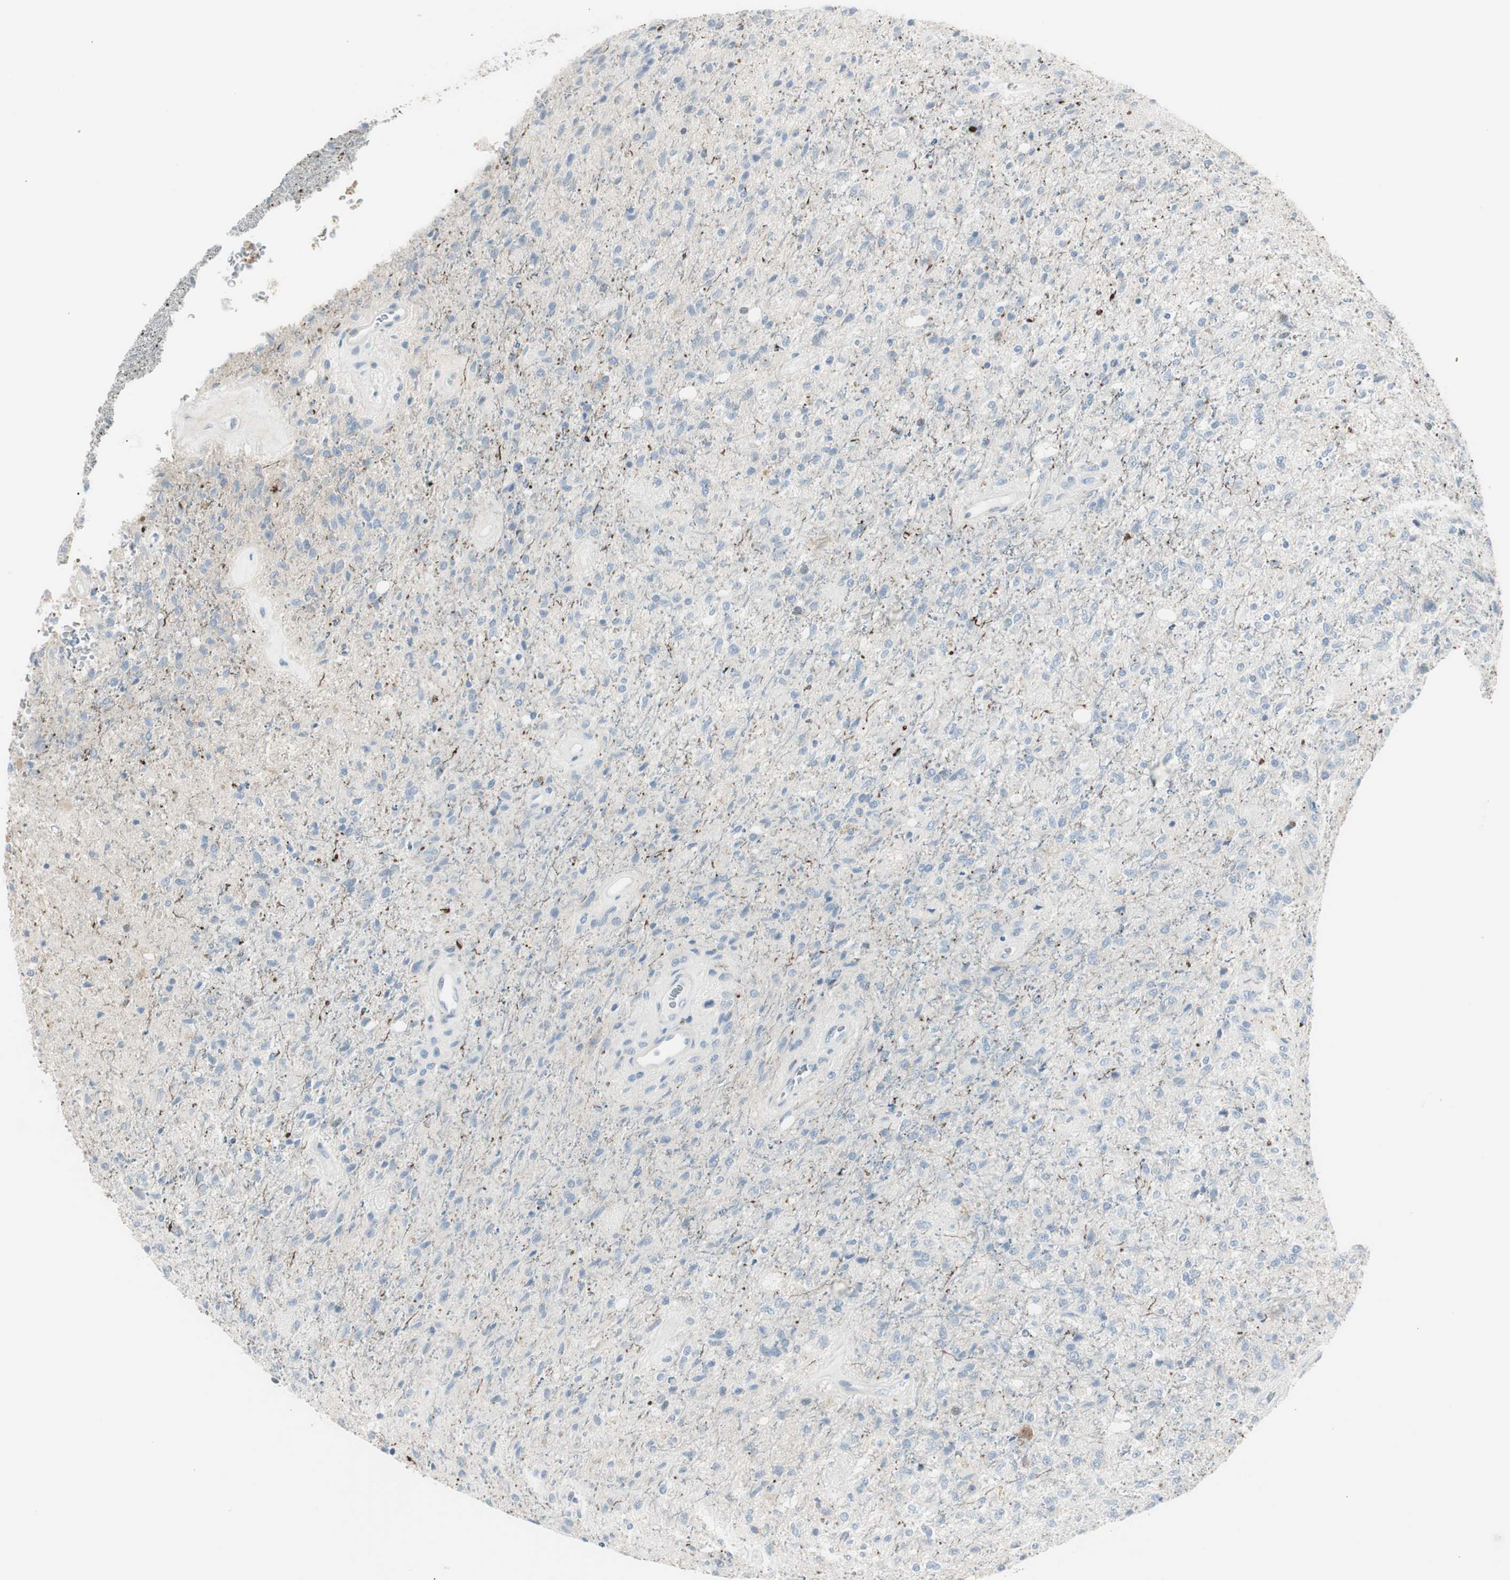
{"staining": {"intensity": "negative", "quantity": "none", "location": "none"}, "tissue": "glioma", "cell_type": "Tumor cells", "image_type": "cancer", "snomed": [{"axis": "morphology", "description": "Normal tissue, NOS"}, {"axis": "morphology", "description": "Glioma, malignant, High grade"}, {"axis": "topography", "description": "Cerebral cortex"}], "caption": "This is a image of immunohistochemistry (IHC) staining of malignant high-grade glioma, which shows no expression in tumor cells.", "gene": "CACNA2D1", "patient": {"sex": "male", "age": 77}}